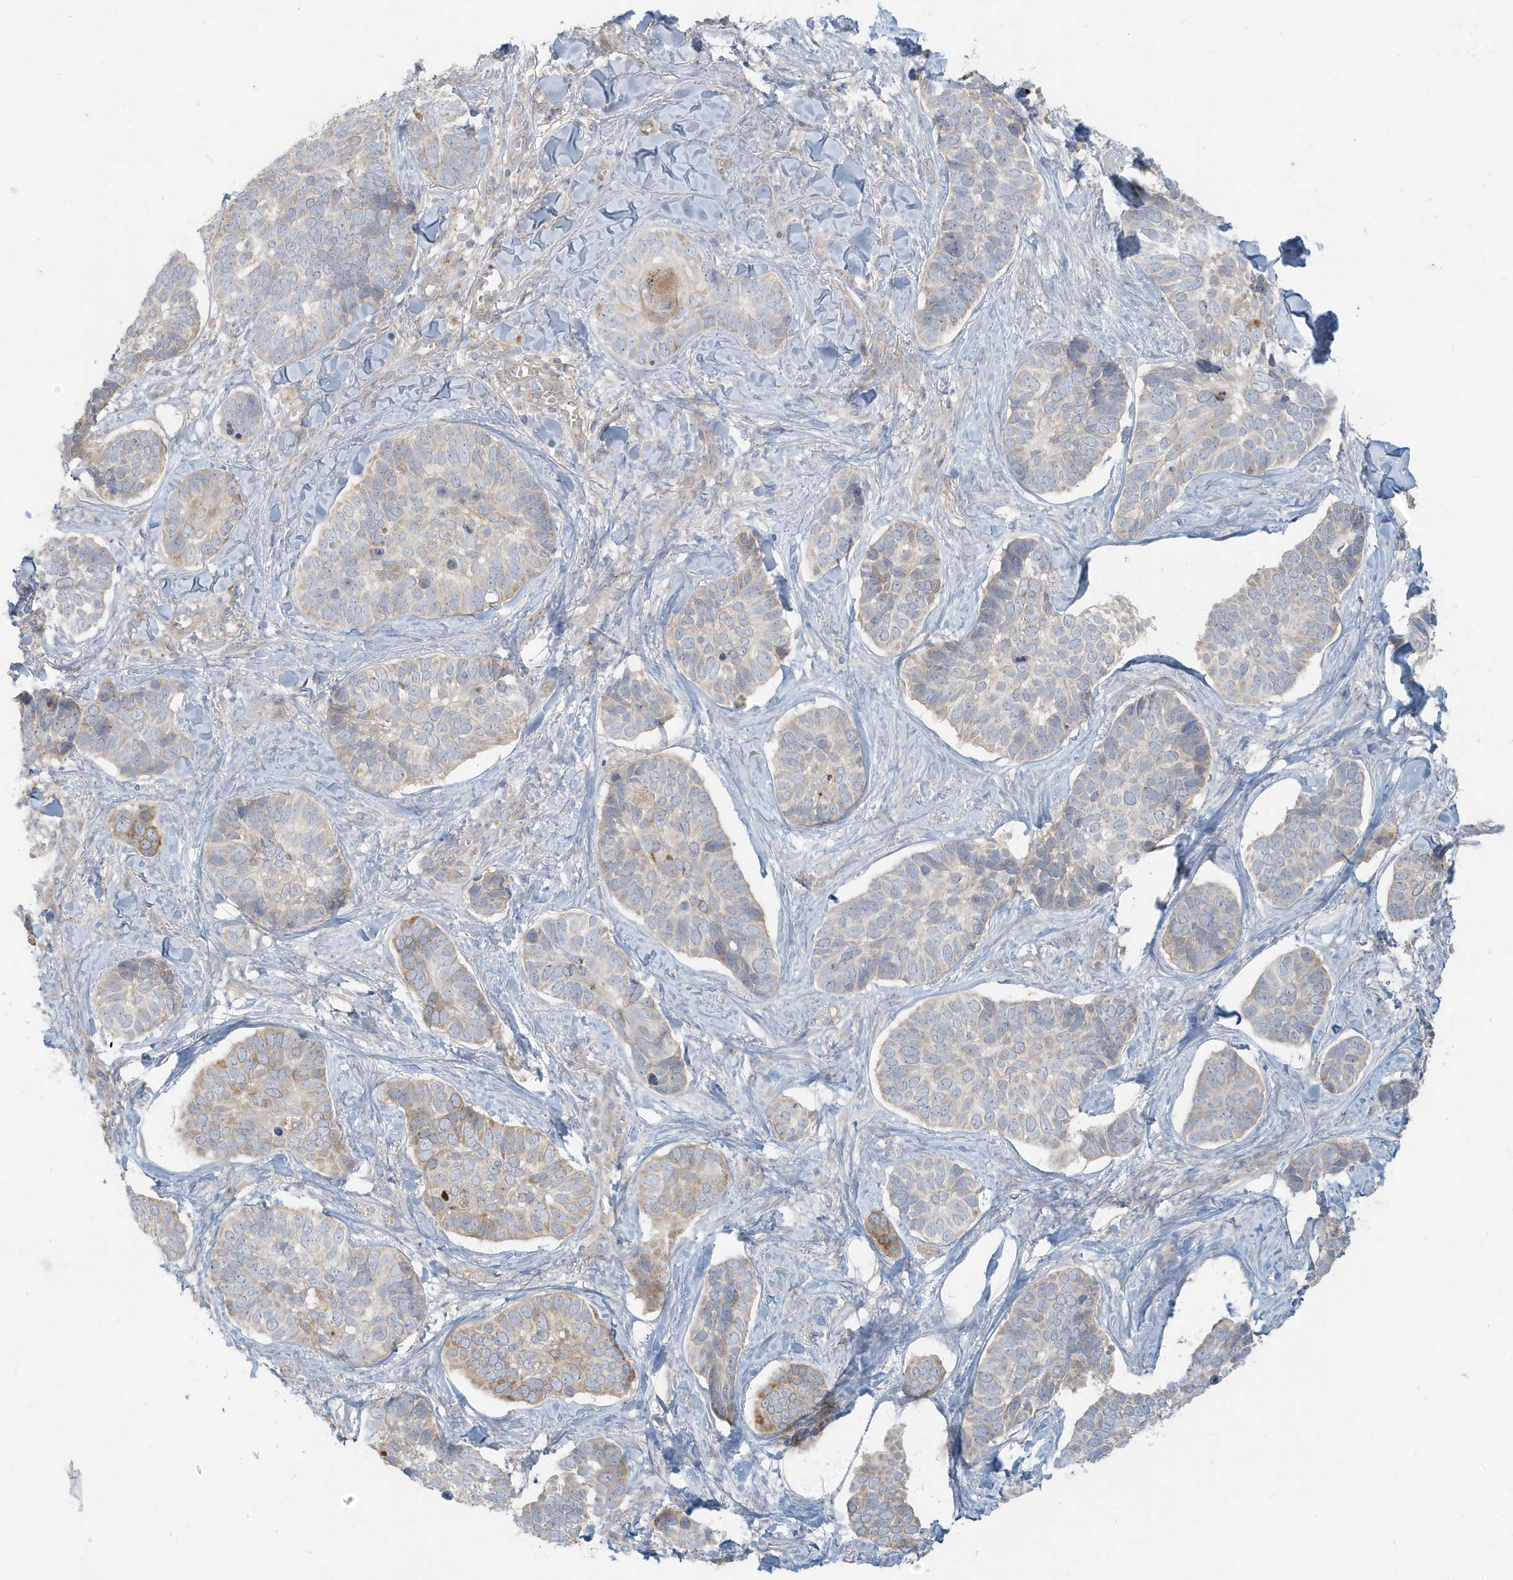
{"staining": {"intensity": "weak", "quantity": "<25%", "location": "cytoplasmic/membranous"}, "tissue": "skin cancer", "cell_type": "Tumor cells", "image_type": "cancer", "snomed": [{"axis": "morphology", "description": "Basal cell carcinoma"}, {"axis": "topography", "description": "Skin"}], "caption": "High power microscopy micrograph of an immunohistochemistry histopathology image of skin cancer (basal cell carcinoma), revealing no significant expression in tumor cells. (DAB (3,3'-diaminobenzidine) immunohistochemistry with hematoxylin counter stain).", "gene": "MCOLN1", "patient": {"sex": "male", "age": 62}}